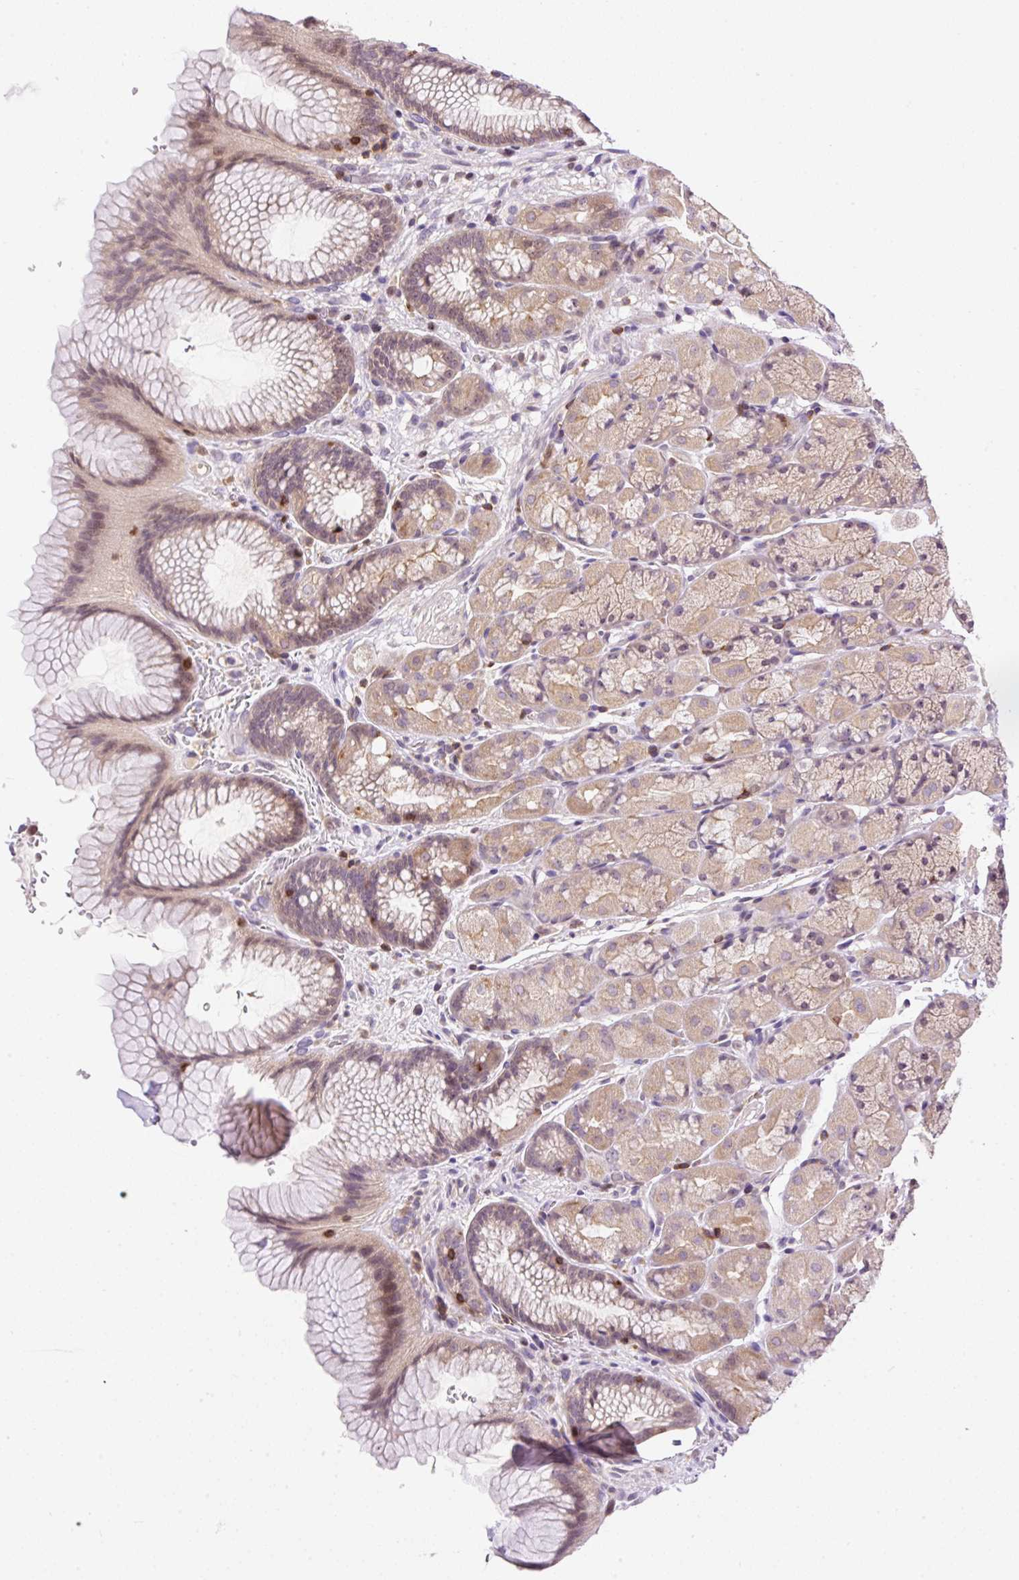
{"staining": {"intensity": "weak", "quantity": ">75%", "location": "cytoplasmic/membranous,nuclear"}, "tissue": "stomach", "cell_type": "Glandular cells", "image_type": "normal", "snomed": [{"axis": "morphology", "description": "Normal tissue, NOS"}, {"axis": "topography", "description": "Stomach"}], "caption": "Protein expression analysis of benign human stomach reveals weak cytoplasmic/membranous,nuclear staining in approximately >75% of glandular cells. Nuclei are stained in blue.", "gene": "CARD11", "patient": {"sex": "male", "age": 63}}